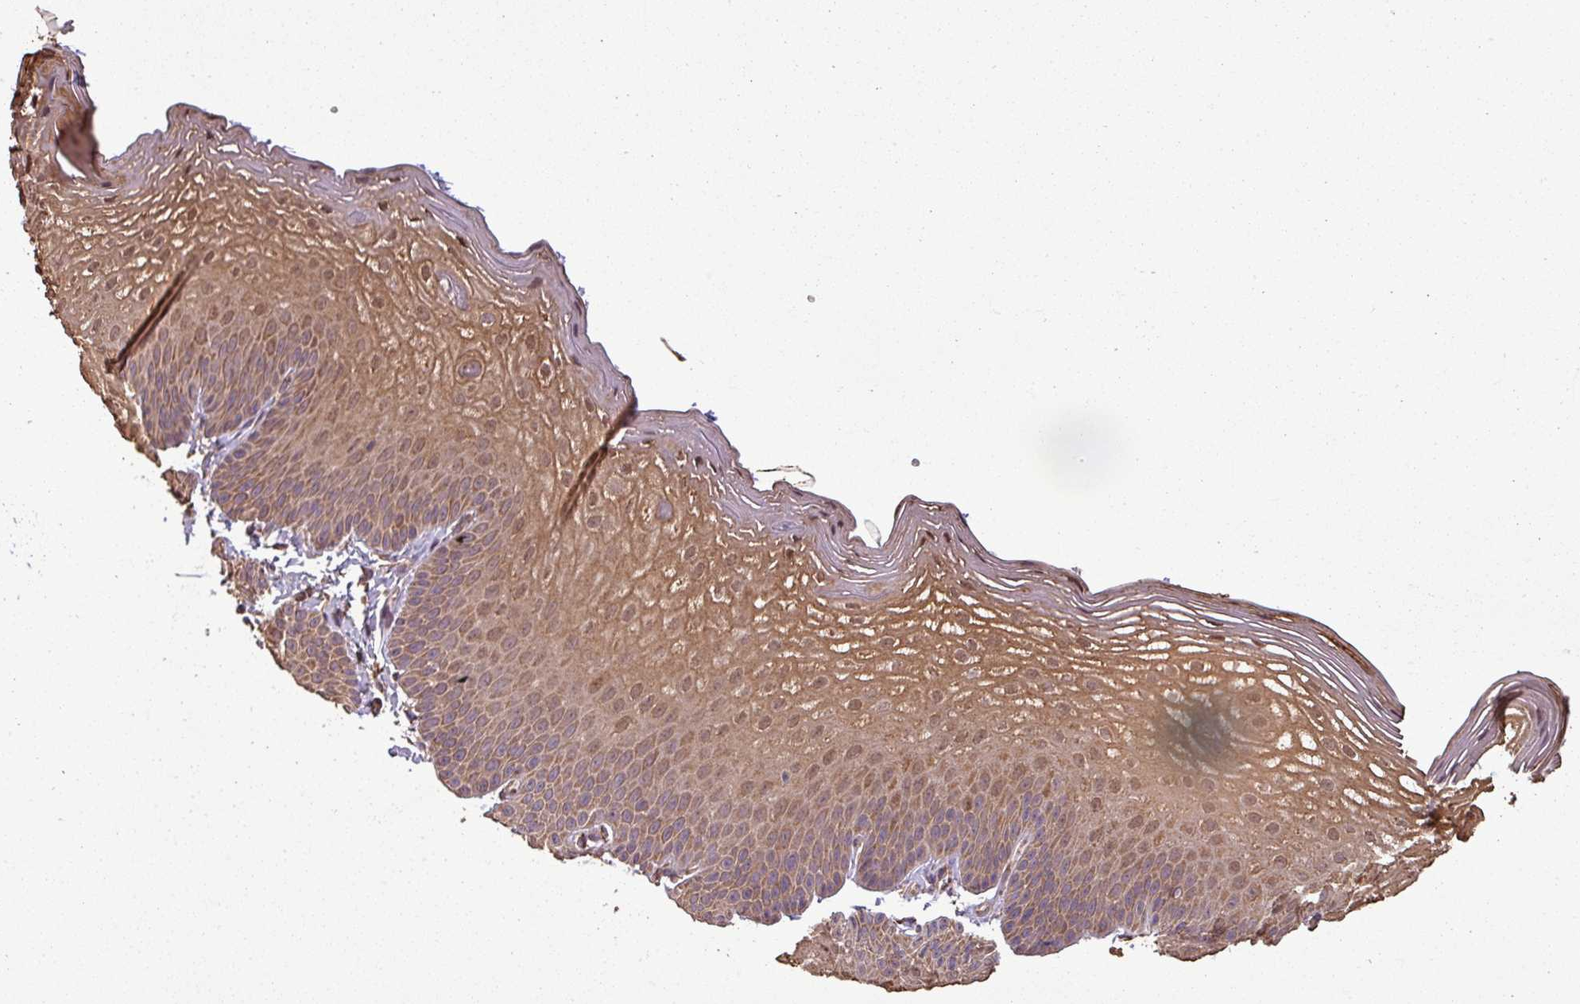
{"staining": {"intensity": "moderate", "quantity": ">75%", "location": "cytoplasmic/membranous,nuclear"}, "tissue": "skin", "cell_type": "Epidermal cells", "image_type": "normal", "snomed": [{"axis": "morphology", "description": "Normal tissue, NOS"}, {"axis": "morphology", "description": "Hemorrhoids"}, {"axis": "morphology", "description": "Inflammation, NOS"}, {"axis": "topography", "description": "Anal"}], "caption": "Skin stained with DAB (3,3'-diaminobenzidine) immunohistochemistry demonstrates medium levels of moderate cytoplasmic/membranous,nuclear positivity in approximately >75% of epidermal cells.", "gene": "PLEKHM1", "patient": {"sex": "male", "age": 60}}